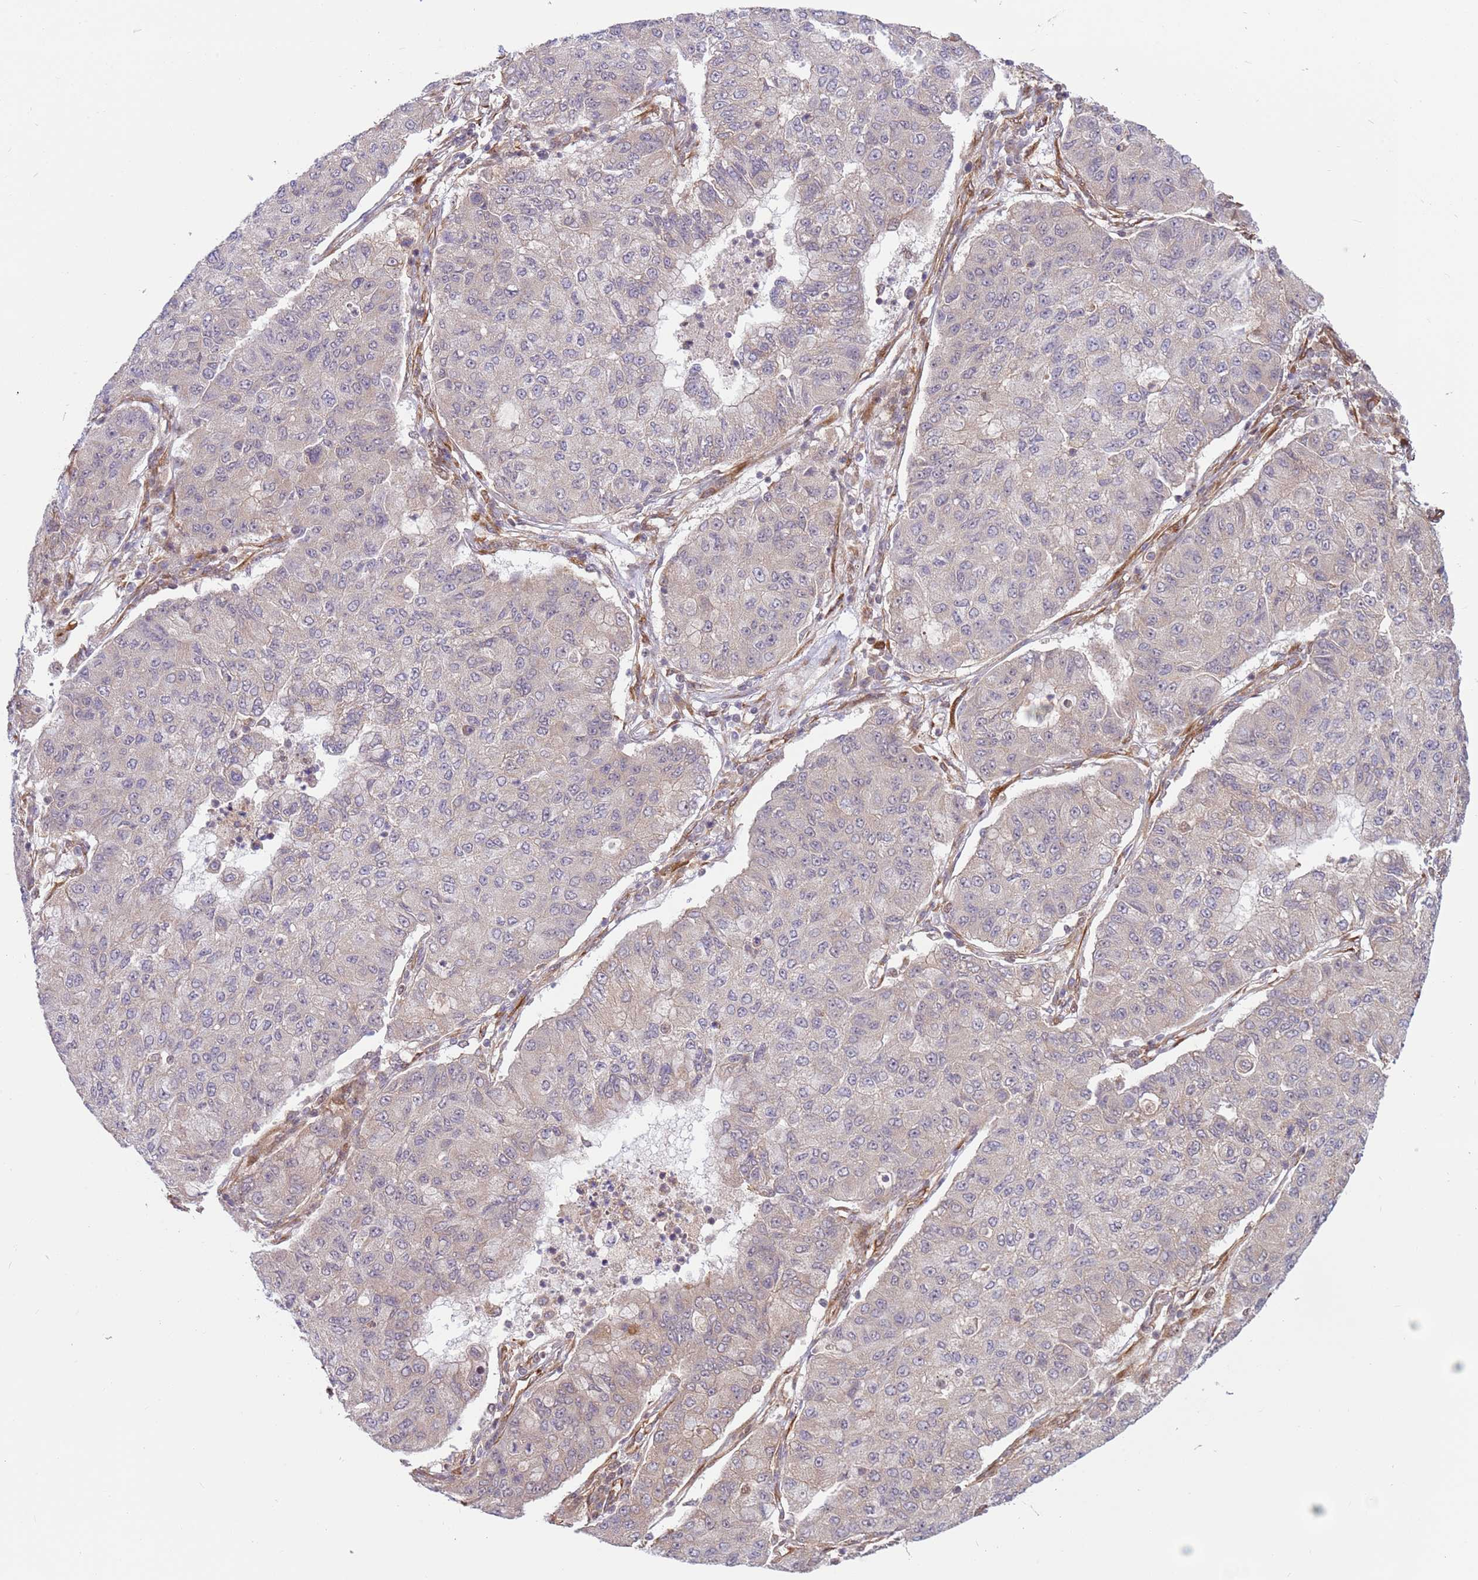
{"staining": {"intensity": "negative", "quantity": "none", "location": "none"}, "tissue": "lung cancer", "cell_type": "Tumor cells", "image_type": "cancer", "snomed": [{"axis": "morphology", "description": "Squamous cell carcinoma, NOS"}, {"axis": "topography", "description": "Lung"}], "caption": "An immunohistochemistry (IHC) histopathology image of lung cancer is shown. There is no staining in tumor cells of lung cancer. (DAB (3,3'-diaminobenzidine) immunohistochemistry visualized using brightfield microscopy, high magnification).", "gene": "DCAF4", "patient": {"sex": "male", "age": 74}}